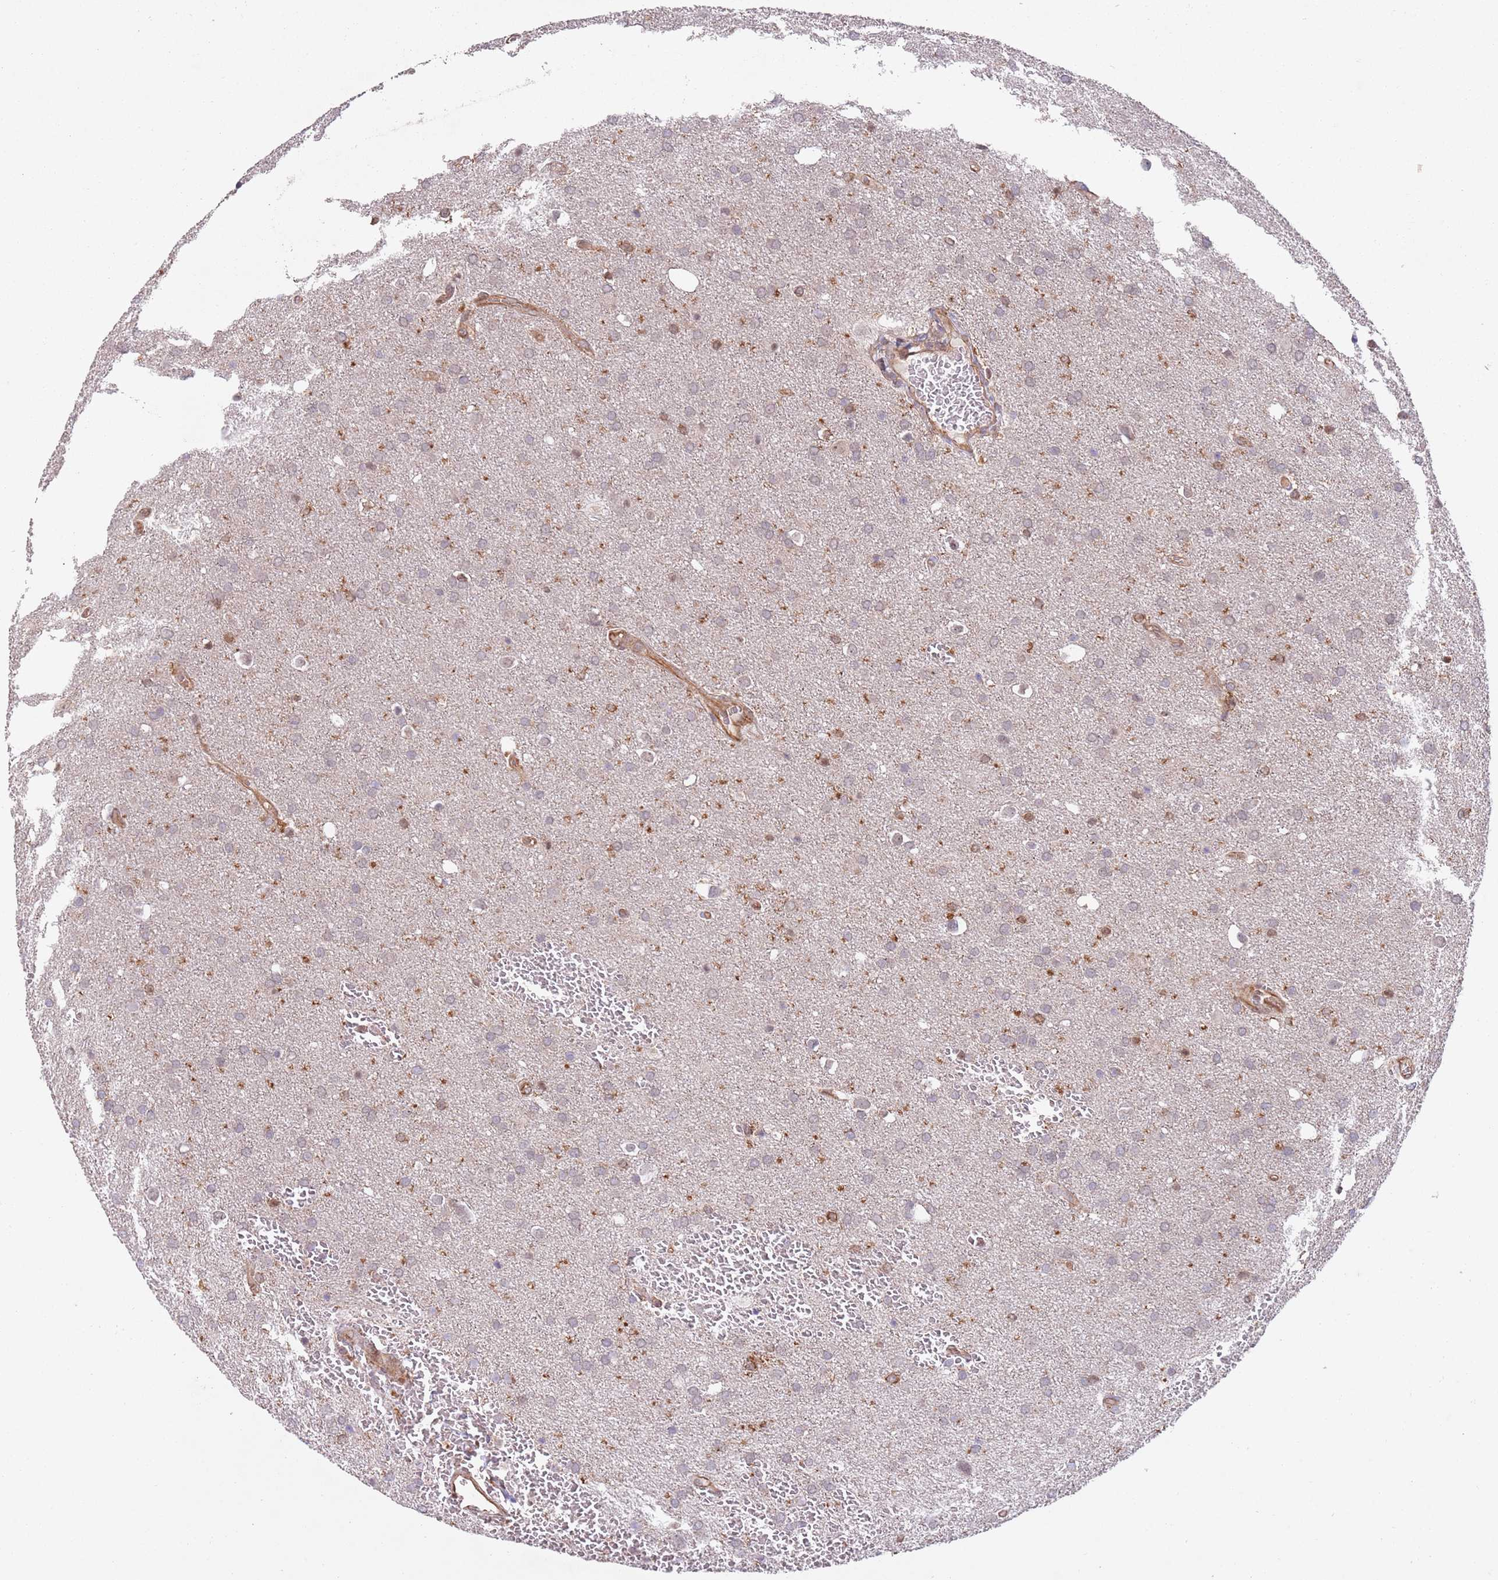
{"staining": {"intensity": "moderate", "quantity": "<25%", "location": "cytoplasmic/membranous,nuclear"}, "tissue": "glioma", "cell_type": "Tumor cells", "image_type": "cancer", "snomed": [{"axis": "morphology", "description": "Glioma, malignant, Low grade"}, {"axis": "topography", "description": "Brain"}], "caption": "Tumor cells demonstrate low levels of moderate cytoplasmic/membranous and nuclear positivity in about <25% of cells in low-grade glioma (malignant).", "gene": "CHD9", "patient": {"sex": "female", "age": 32}}